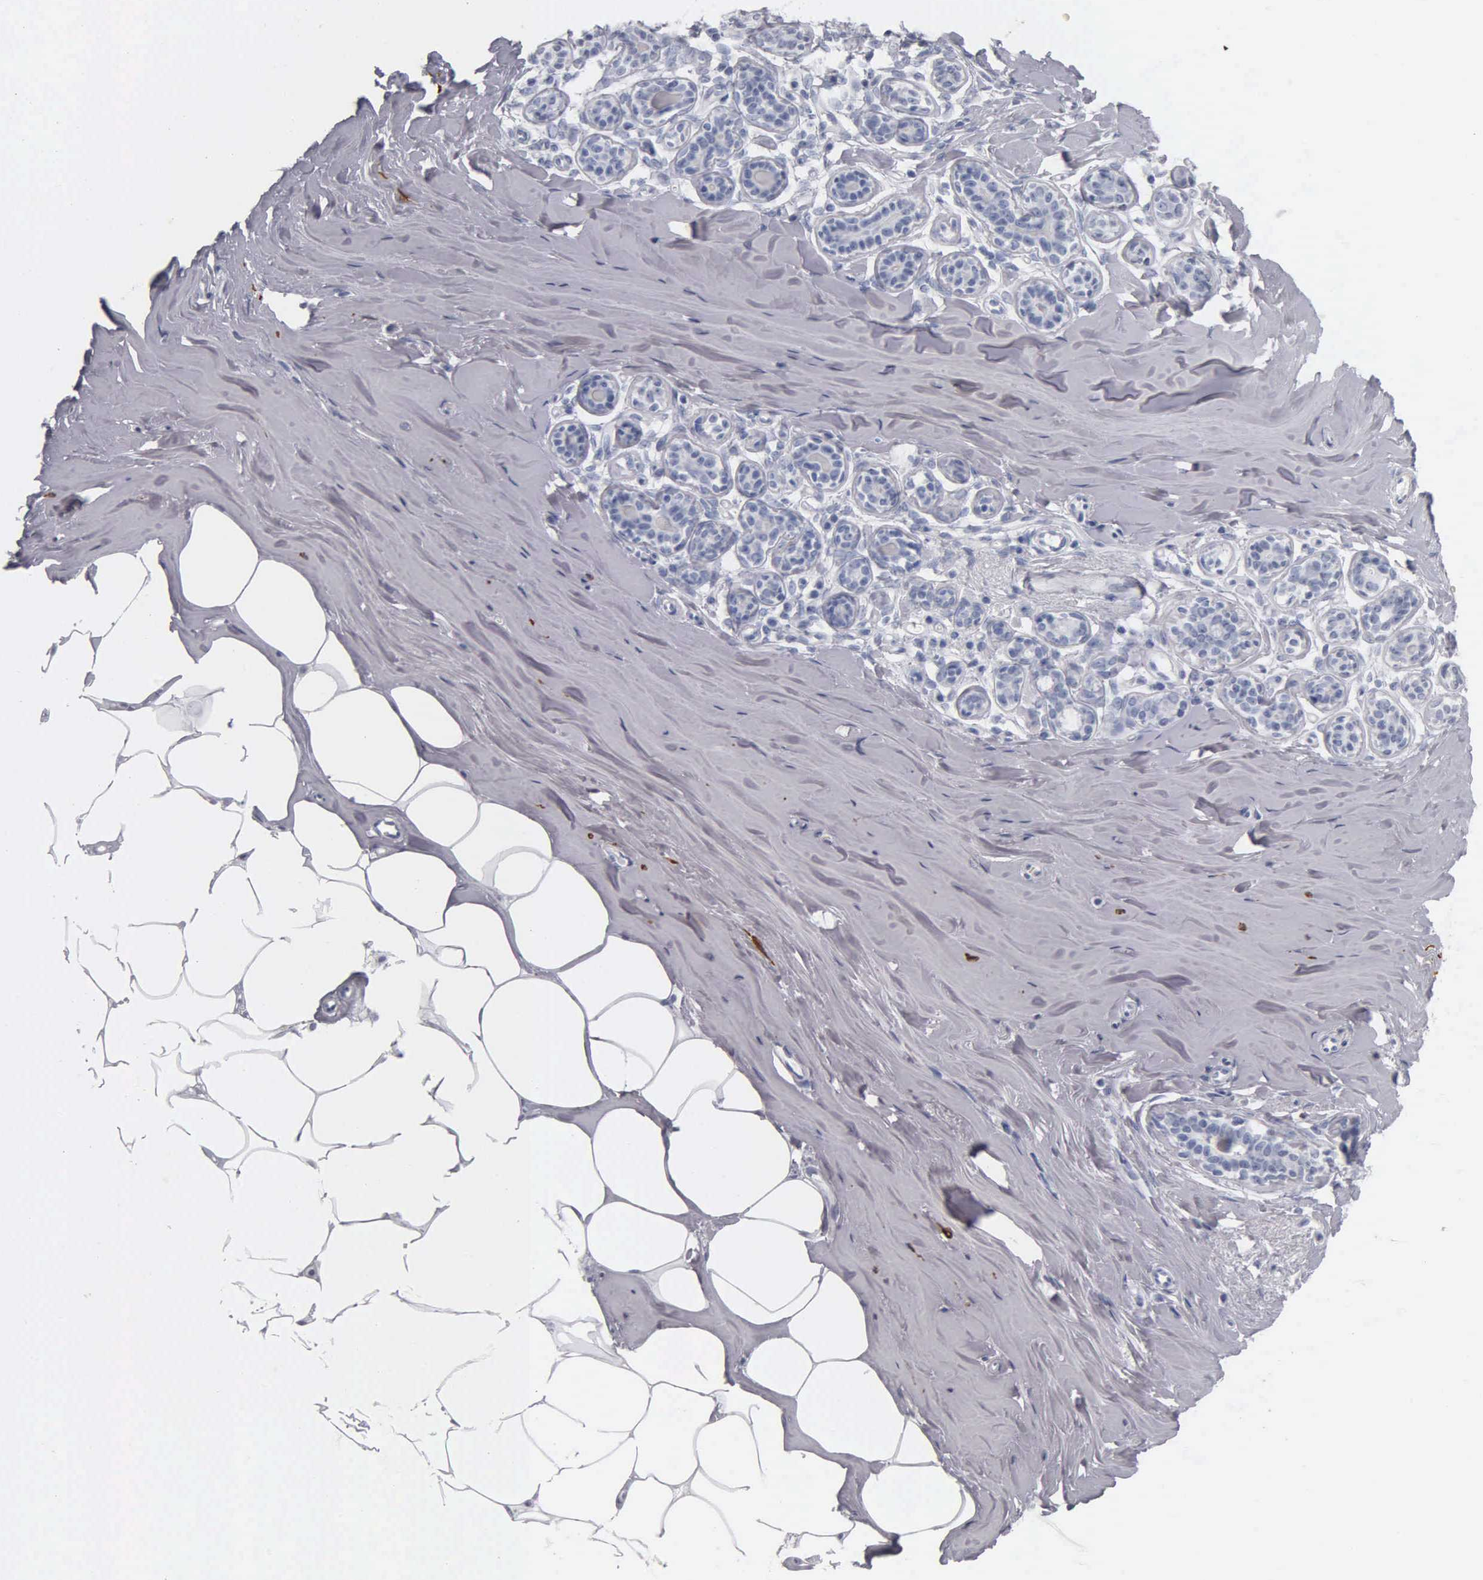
{"staining": {"intensity": "negative", "quantity": "none", "location": "none"}, "tissue": "breast", "cell_type": "Adipocytes", "image_type": "normal", "snomed": [{"axis": "morphology", "description": "Normal tissue, NOS"}, {"axis": "topography", "description": "Breast"}], "caption": "Immunohistochemical staining of normal human breast displays no significant expression in adipocytes. (DAB (3,3'-diaminobenzidine) immunohistochemistry, high magnification).", "gene": "DES", "patient": {"sex": "female", "age": 45}}